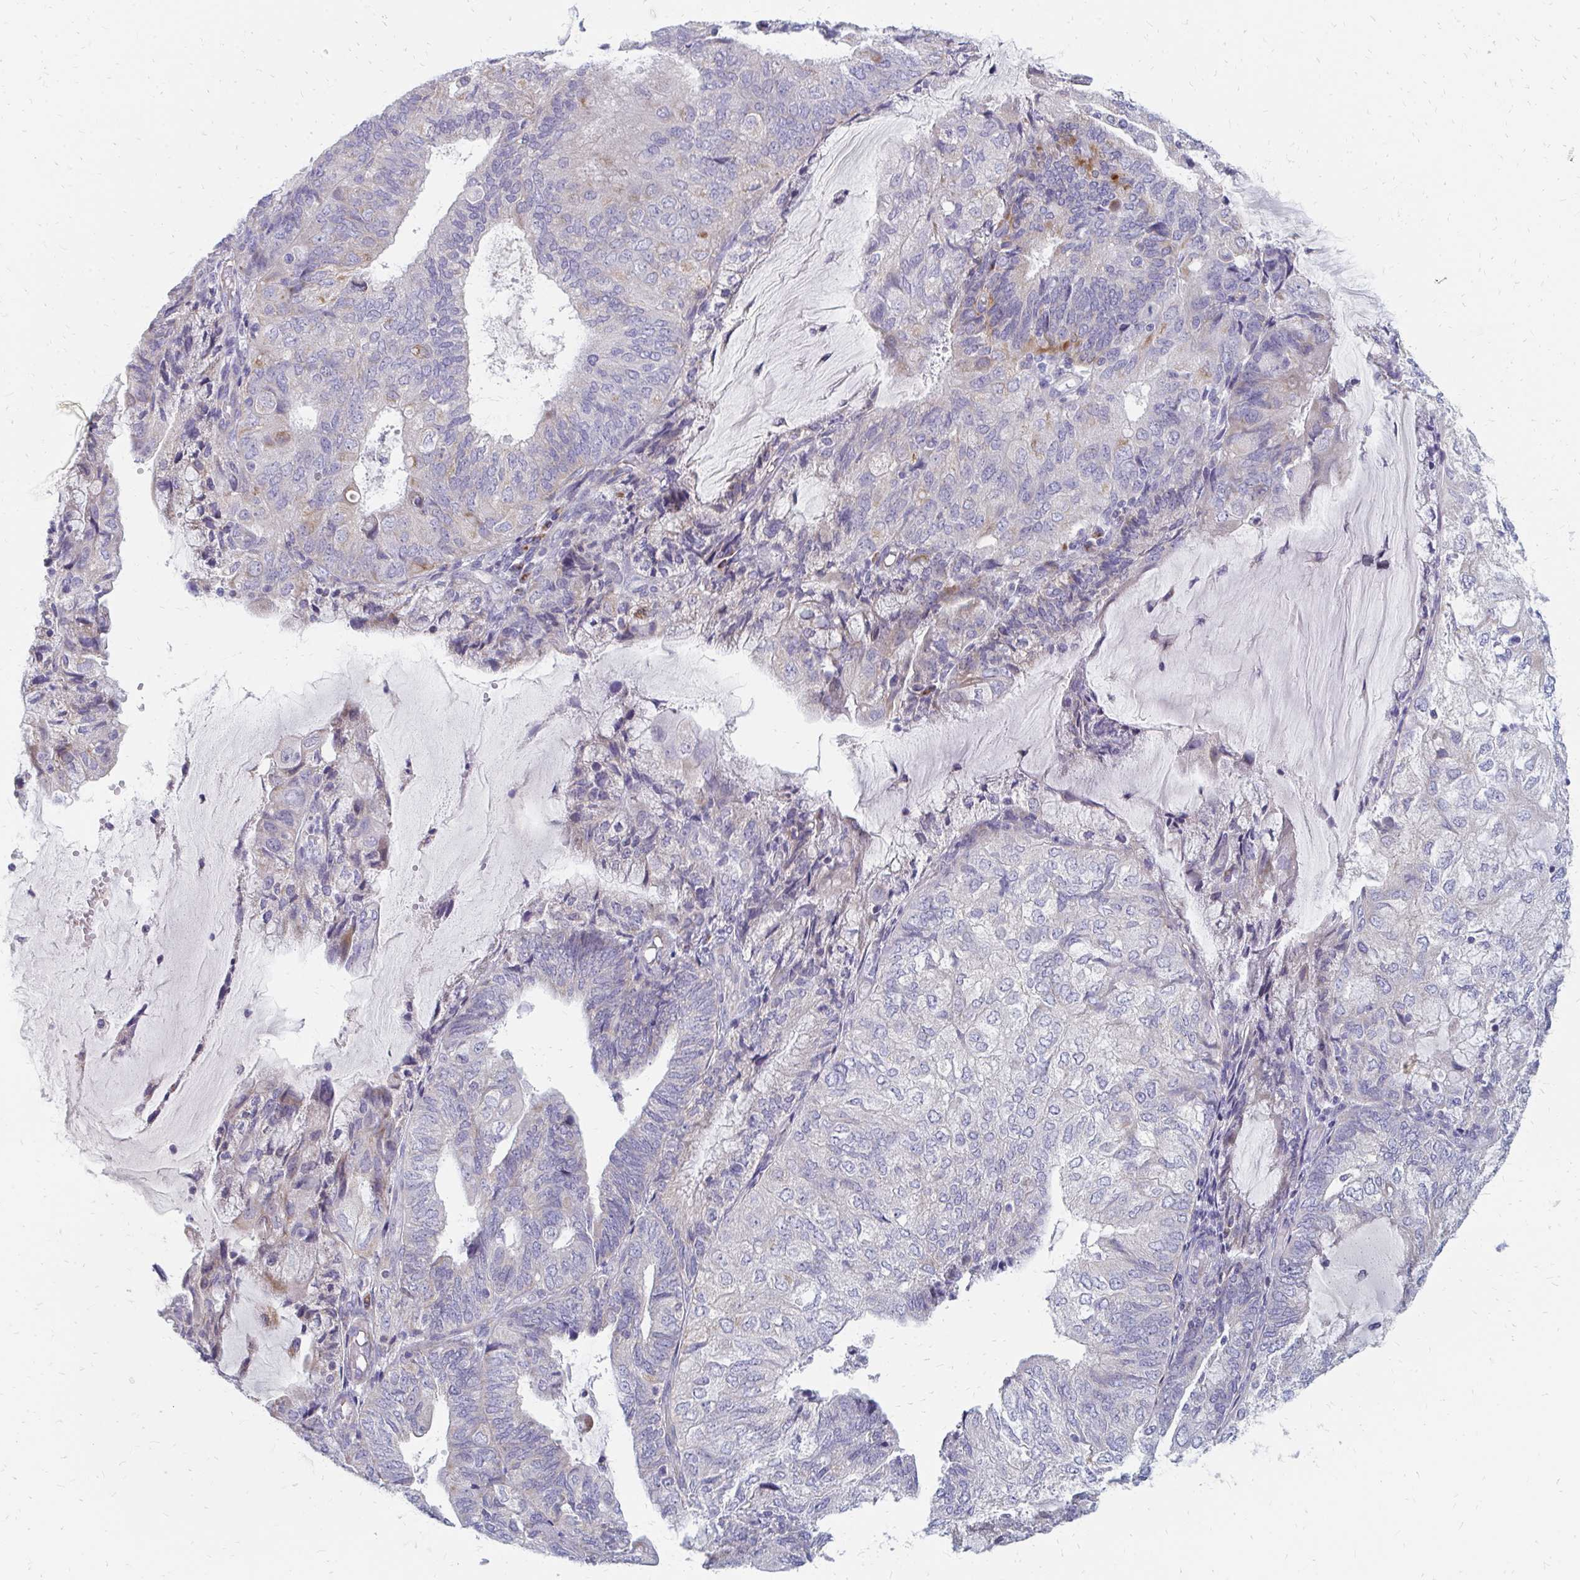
{"staining": {"intensity": "moderate", "quantity": "<25%", "location": "cytoplasmic/membranous"}, "tissue": "endometrial cancer", "cell_type": "Tumor cells", "image_type": "cancer", "snomed": [{"axis": "morphology", "description": "Adenocarcinoma, NOS"}, {"axis": "topography", "description": "Endometrium"}], "caption": "The immunohistochemical stain shows moderate cytoplasmic/membranous positivity in tumor cells of endometrial cancer tissue.", "gene": "OR10V1", "patient": {"sex": "female", "age": 81}}